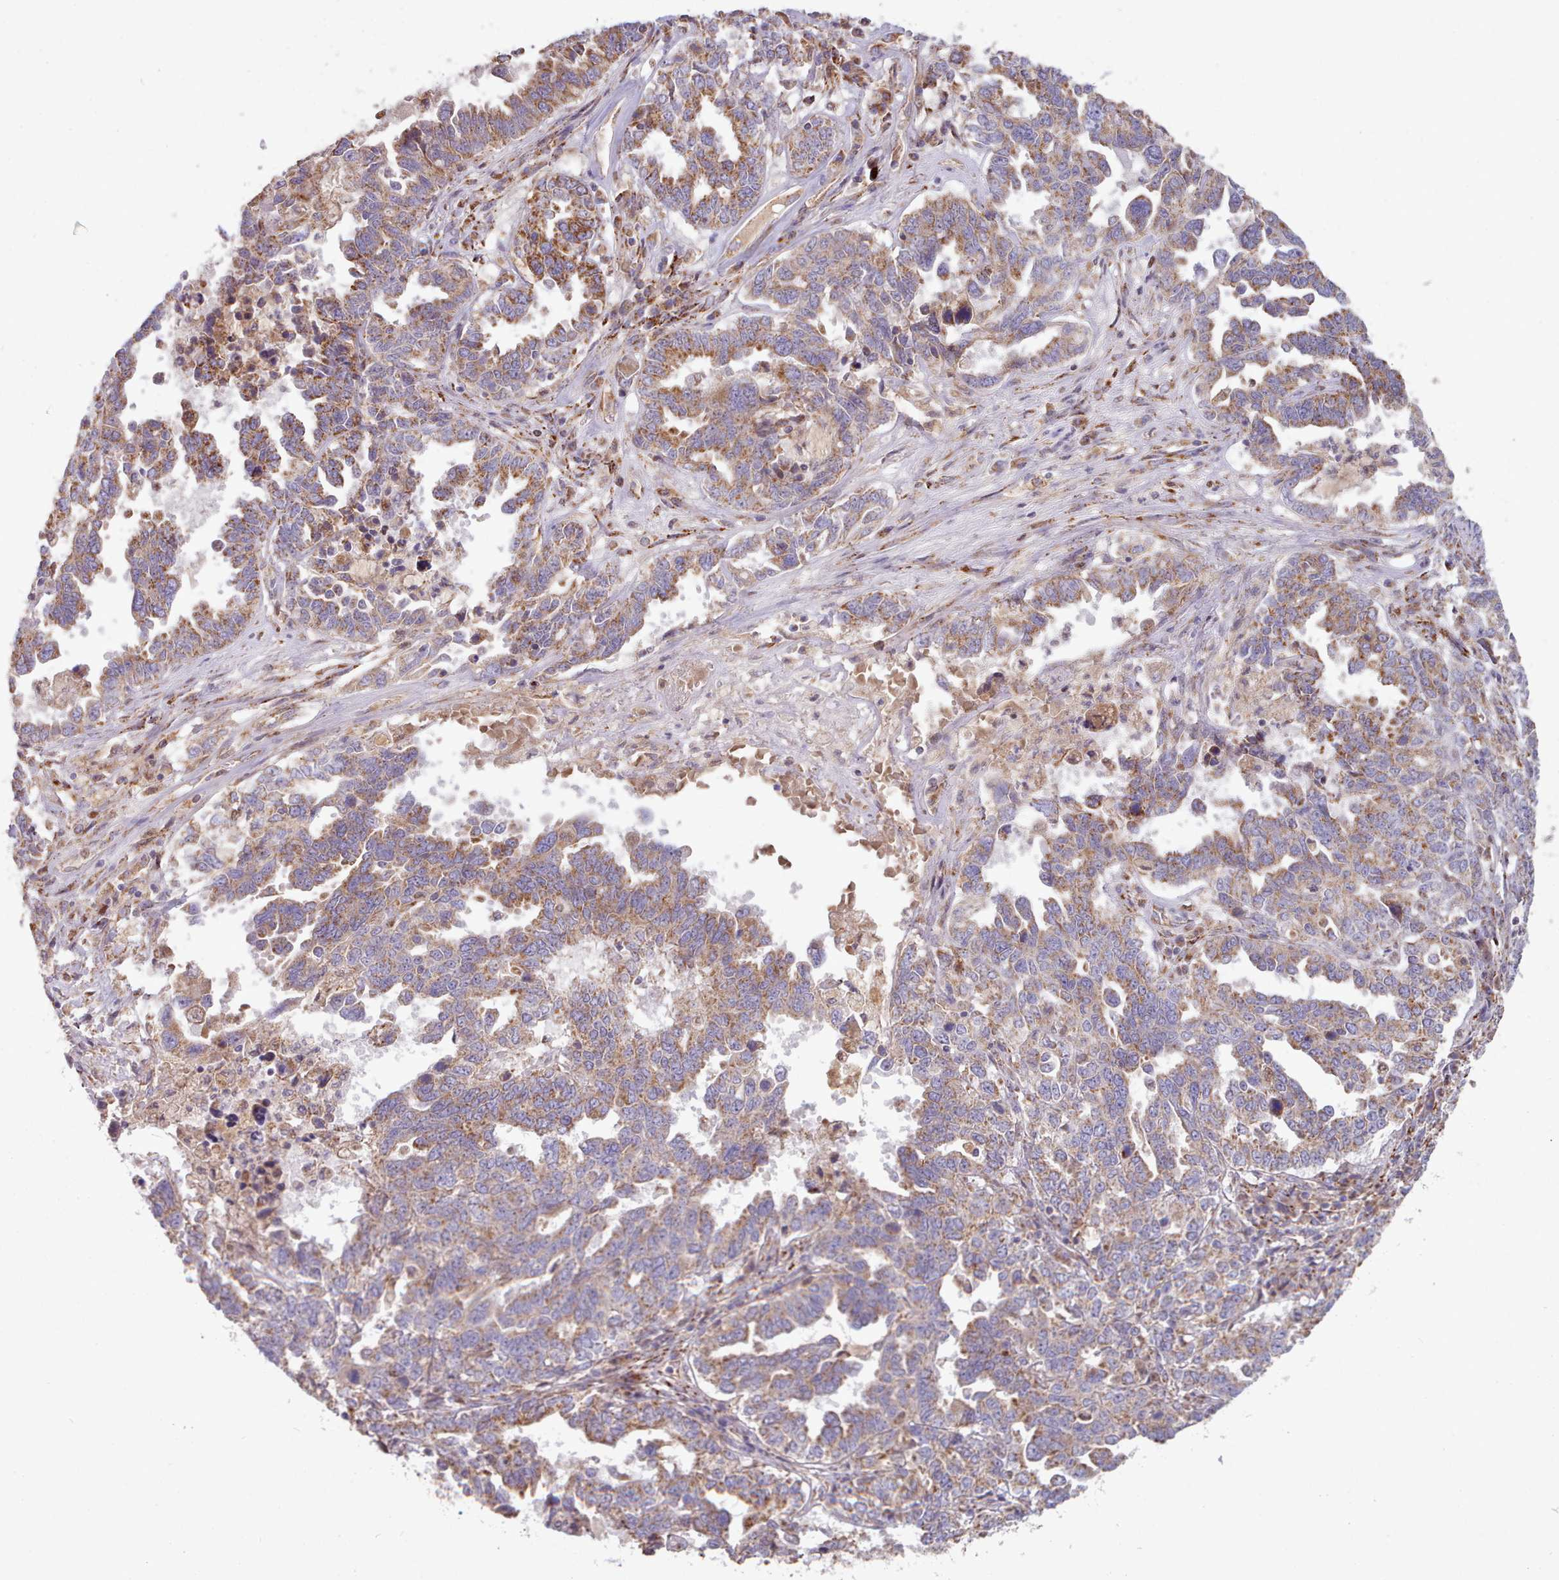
{"staining": {"intensity": "moderate", "quantity": ">75%", "location": "cytoplasmic/membranous"}, "tissue": "ovarian cancer", "cell_type": "Tumor cells", "image_type": "cancer", "snomed": [{"axis": "morphology", "description": "Carcinoma, endometroid"}, {"axis": "topography", "description": "Ovary"}], "caption": "DAB (3,3'-diaminobenzidine) immunohistochemical staining of endometroid carcinoma (ovarian) reveals moderate cytoplasmic/membranous protein expression in about >75% of tumor cells.", "gene": "HSDL2", "patient": {"sex": "female", "age": 62}}